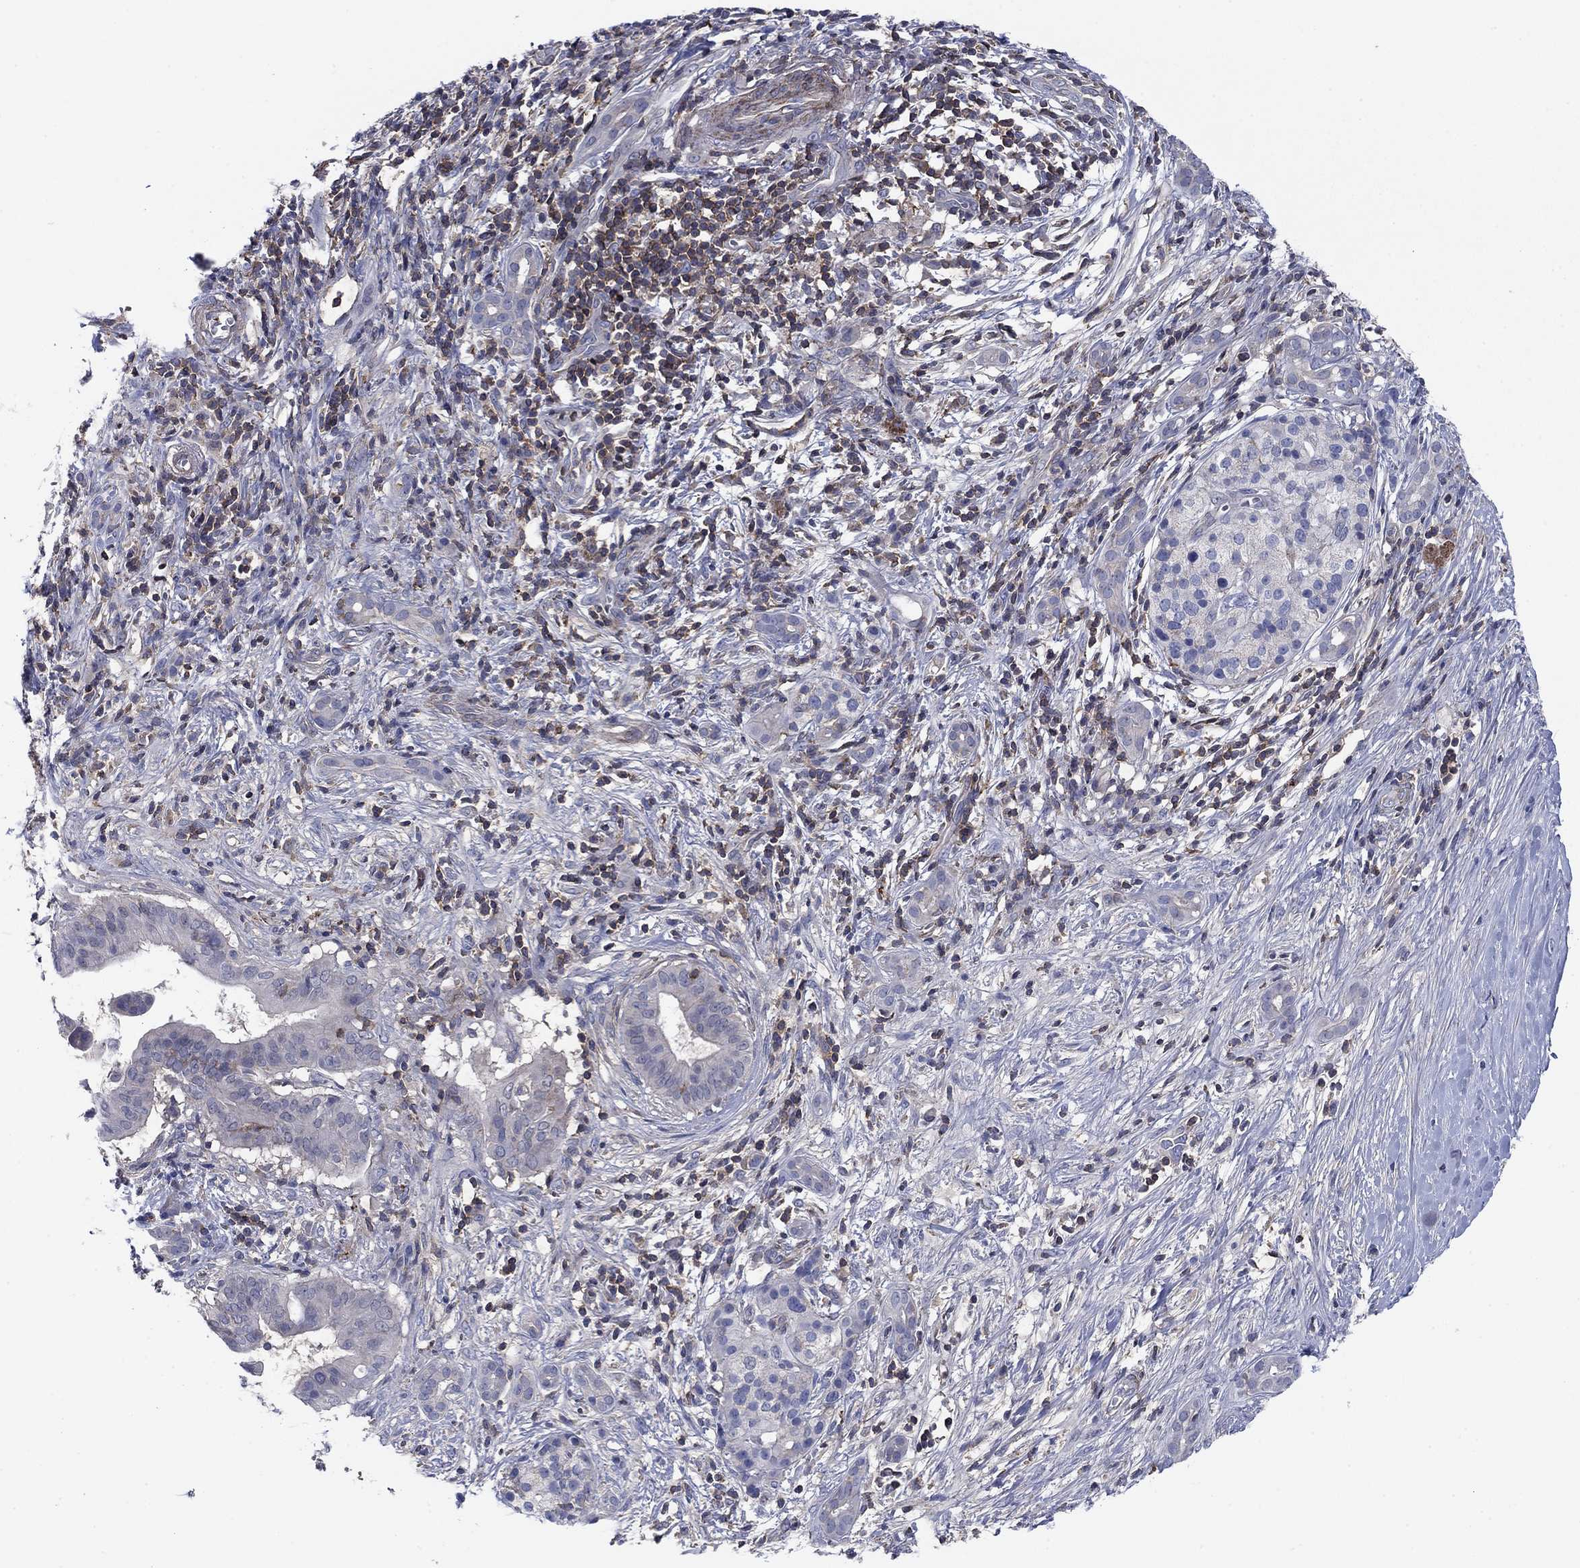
{"staining": {"intensity": "negative", "quantity": "none", "location": "none"}, "tissue": "pancreatic cancer", "cell_type": "Tumor cells", "image_type": "cancer", "snomed": [{"axis": "morphology", "description": "Adenocarcinoma, NOS"}, {"axis": "topography", "description": "Pancreas"}], "caption": "Immunohistochemistry micrograph of pancreatic cancer stained for a protein (brown), which shows no positivity in tumor cells.", "gene": "PSD4", "patient": {"sex": "male", "age": 61}}